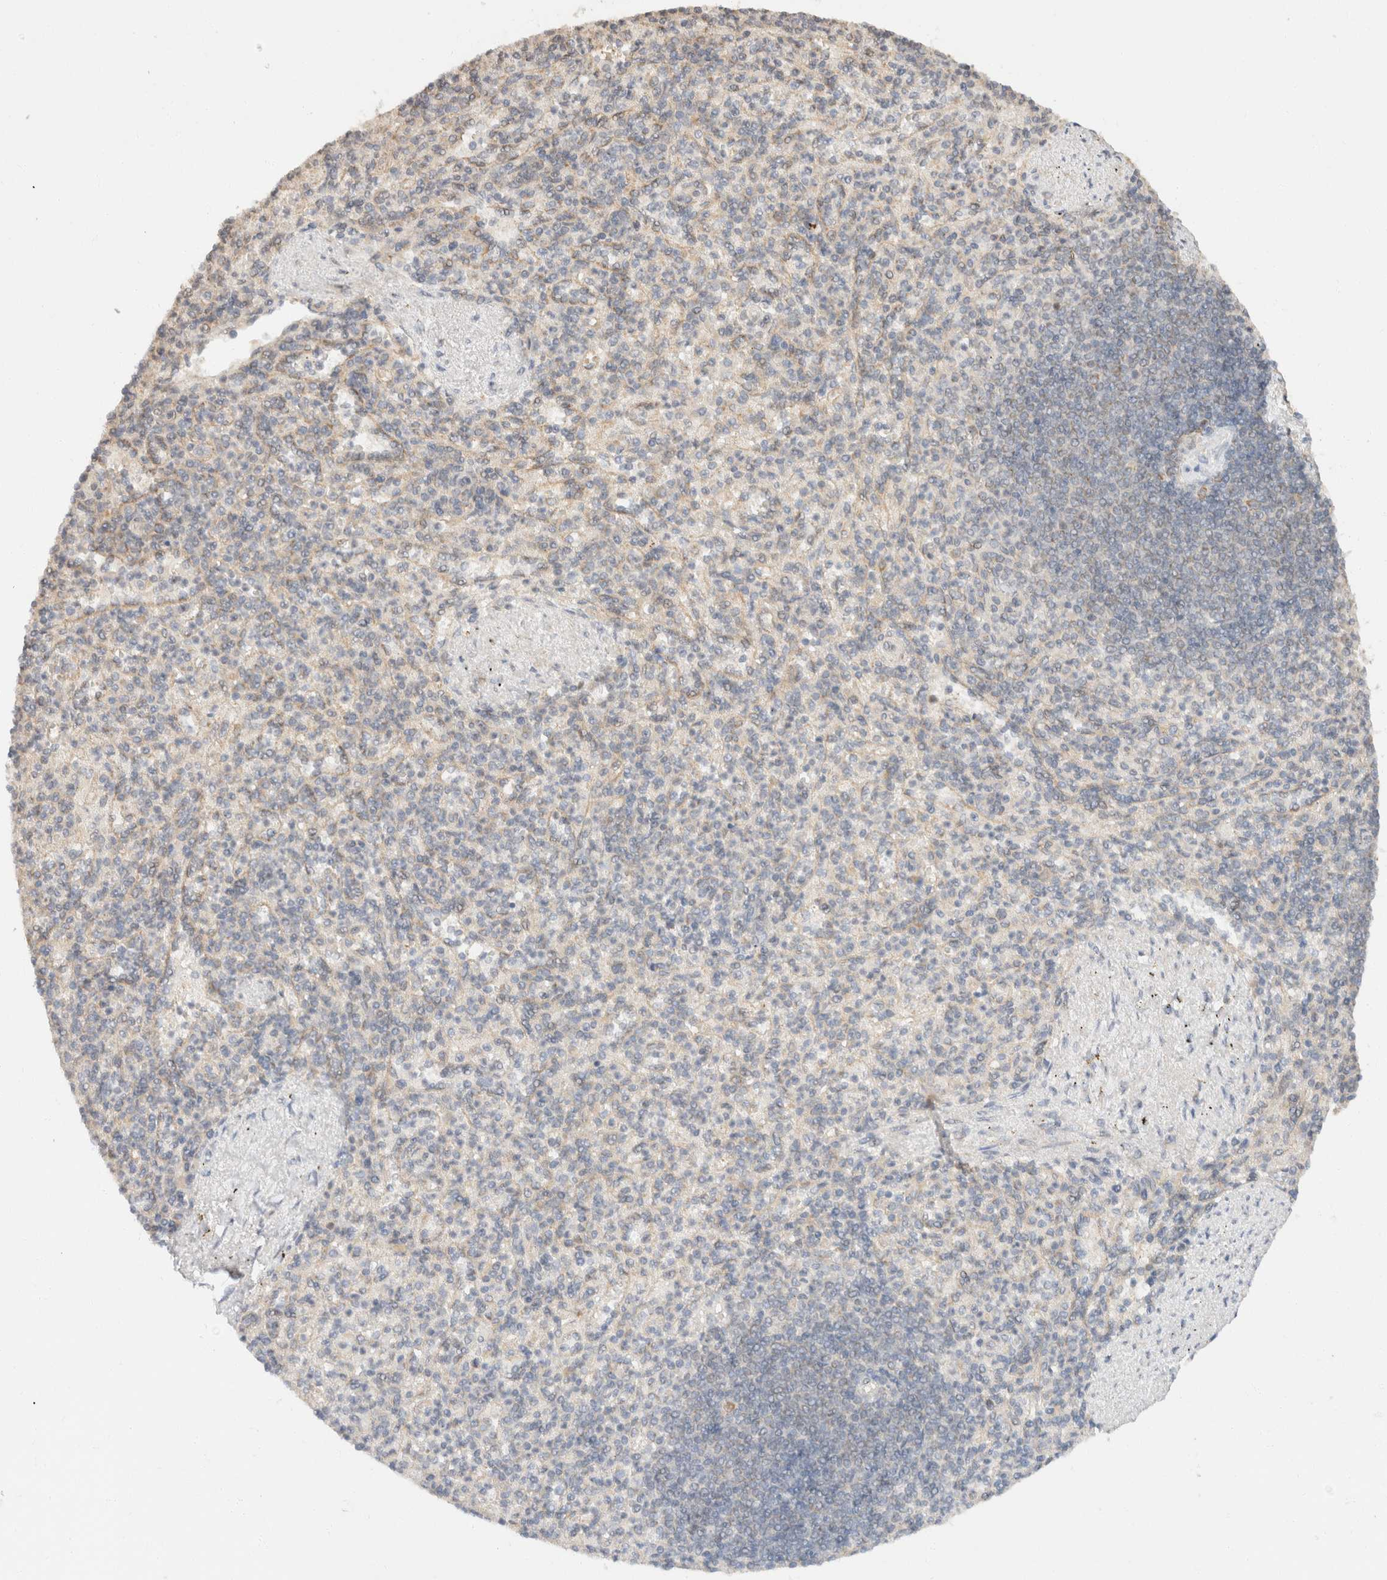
{"staining": {"intensity": "weak", "quantity": "<25%", "location": "cytoplasmic/membranous"}, "tissue": "spleen", "cell_type": "Cells in red pulp", "image_type": "normal", "snomed": [{"axis": "morphology", "description": "Normal tissue, NOS"}, {"axis": "topography", "description": "Spleen"}], "caption": "Immunohistochemistry micrograph of unremarkable human spleen stained for a protein (brown), which shows no expression in cells in red pulp.", "gene": "TACC1", "patient": {"sex": "female", "age": 74}}